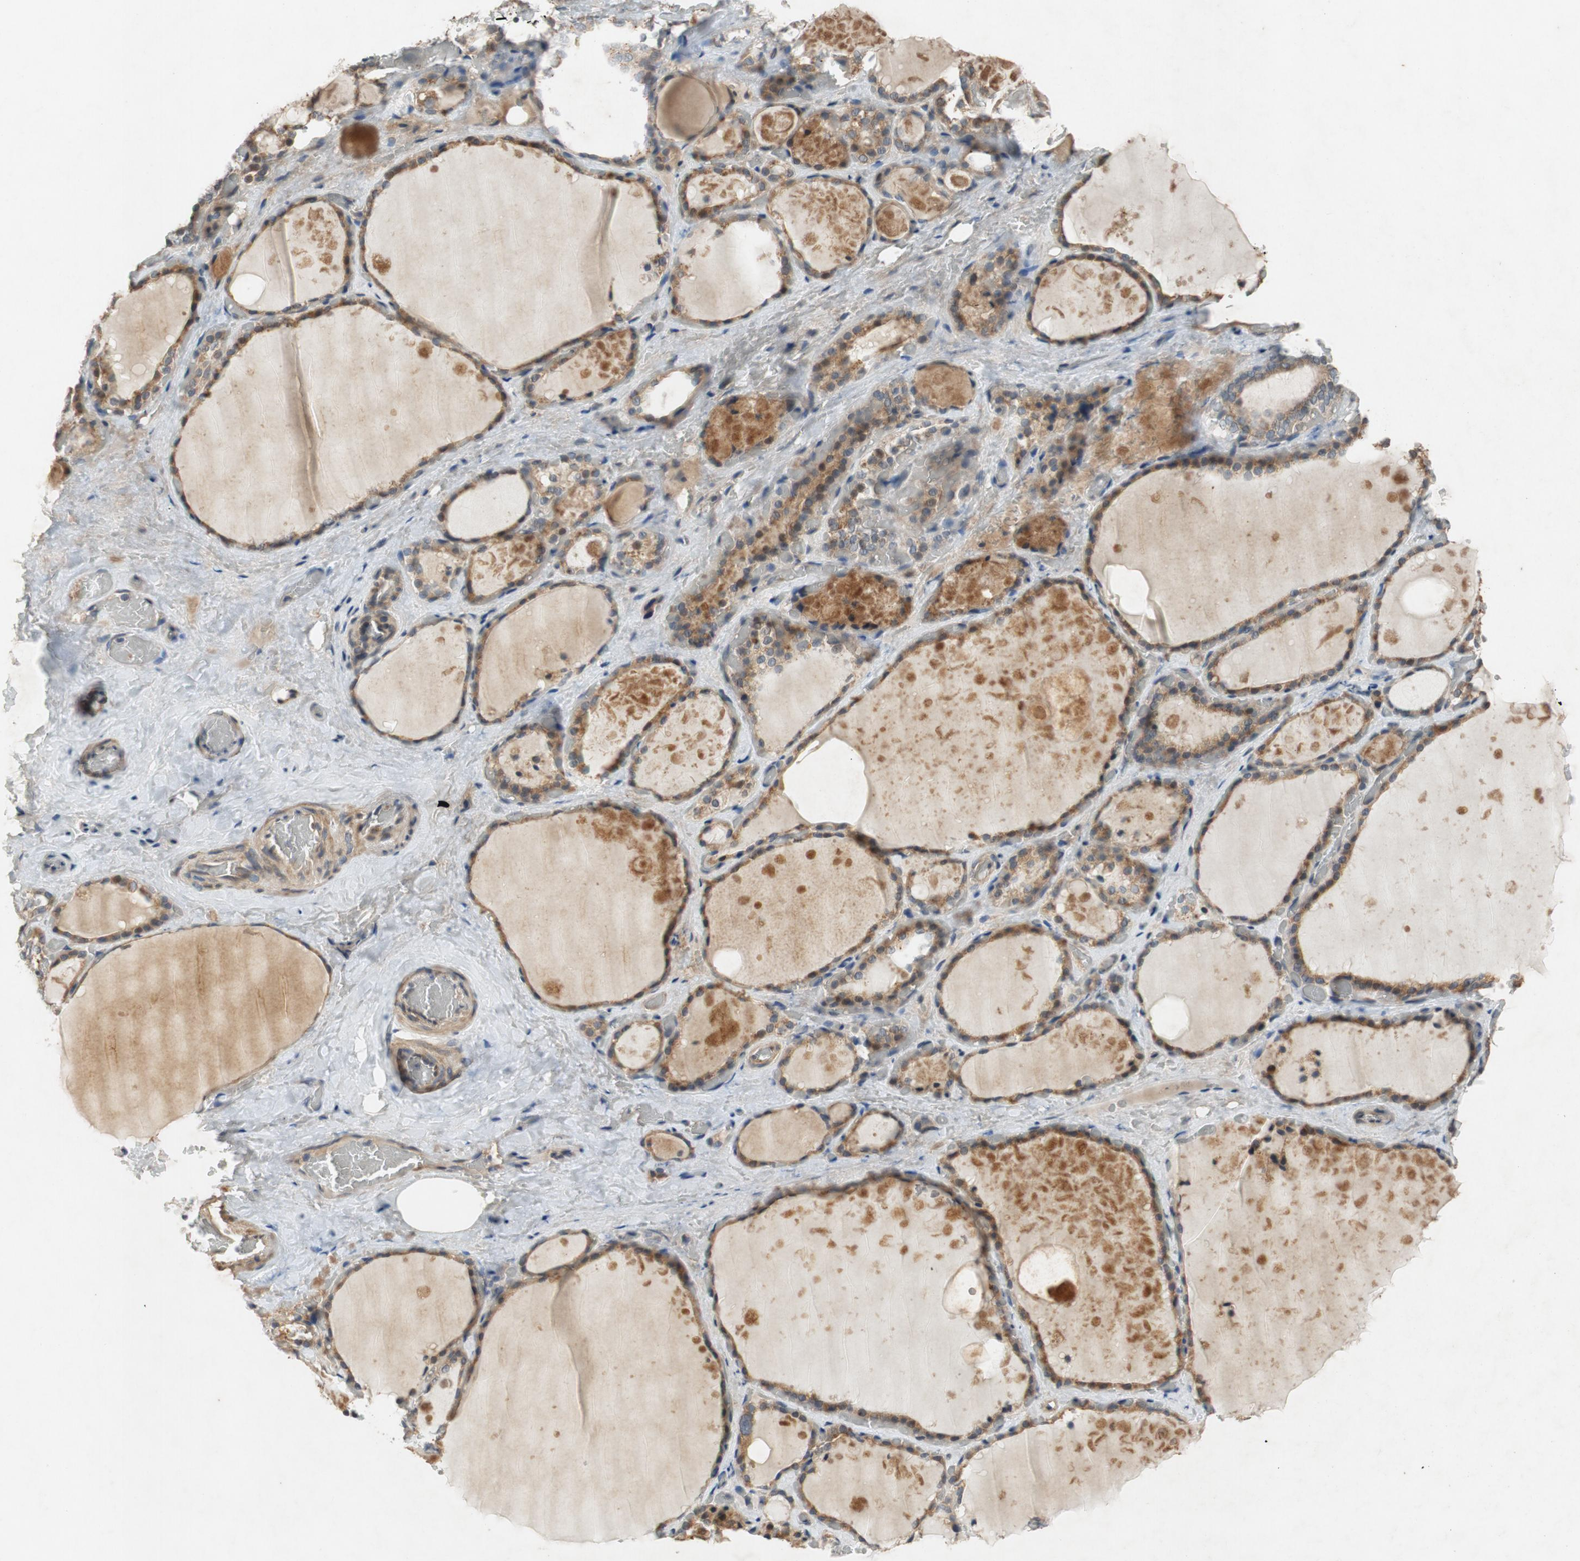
{"staining": {"intensity": "moderate", "quantity": ">75%", "location": "cytoplasmic/membranous"}, "tissue": "thyroid gland", "cell_type": "Glandular cells", "image_type": "normal", "snomed": [{"axis": "morphology", "description": "Normal tissue, NOS"}, {"axis": "topography", "description": "Thyroid gland"}], "caption": "Moderate cytoplasmic/membranous positivity for a protein is appreciated in about >75% of glandular cells of normal thyroid gland using IHC.", "gene": "ATP2C1", "patient": {"sex": "male", "age": 61}}